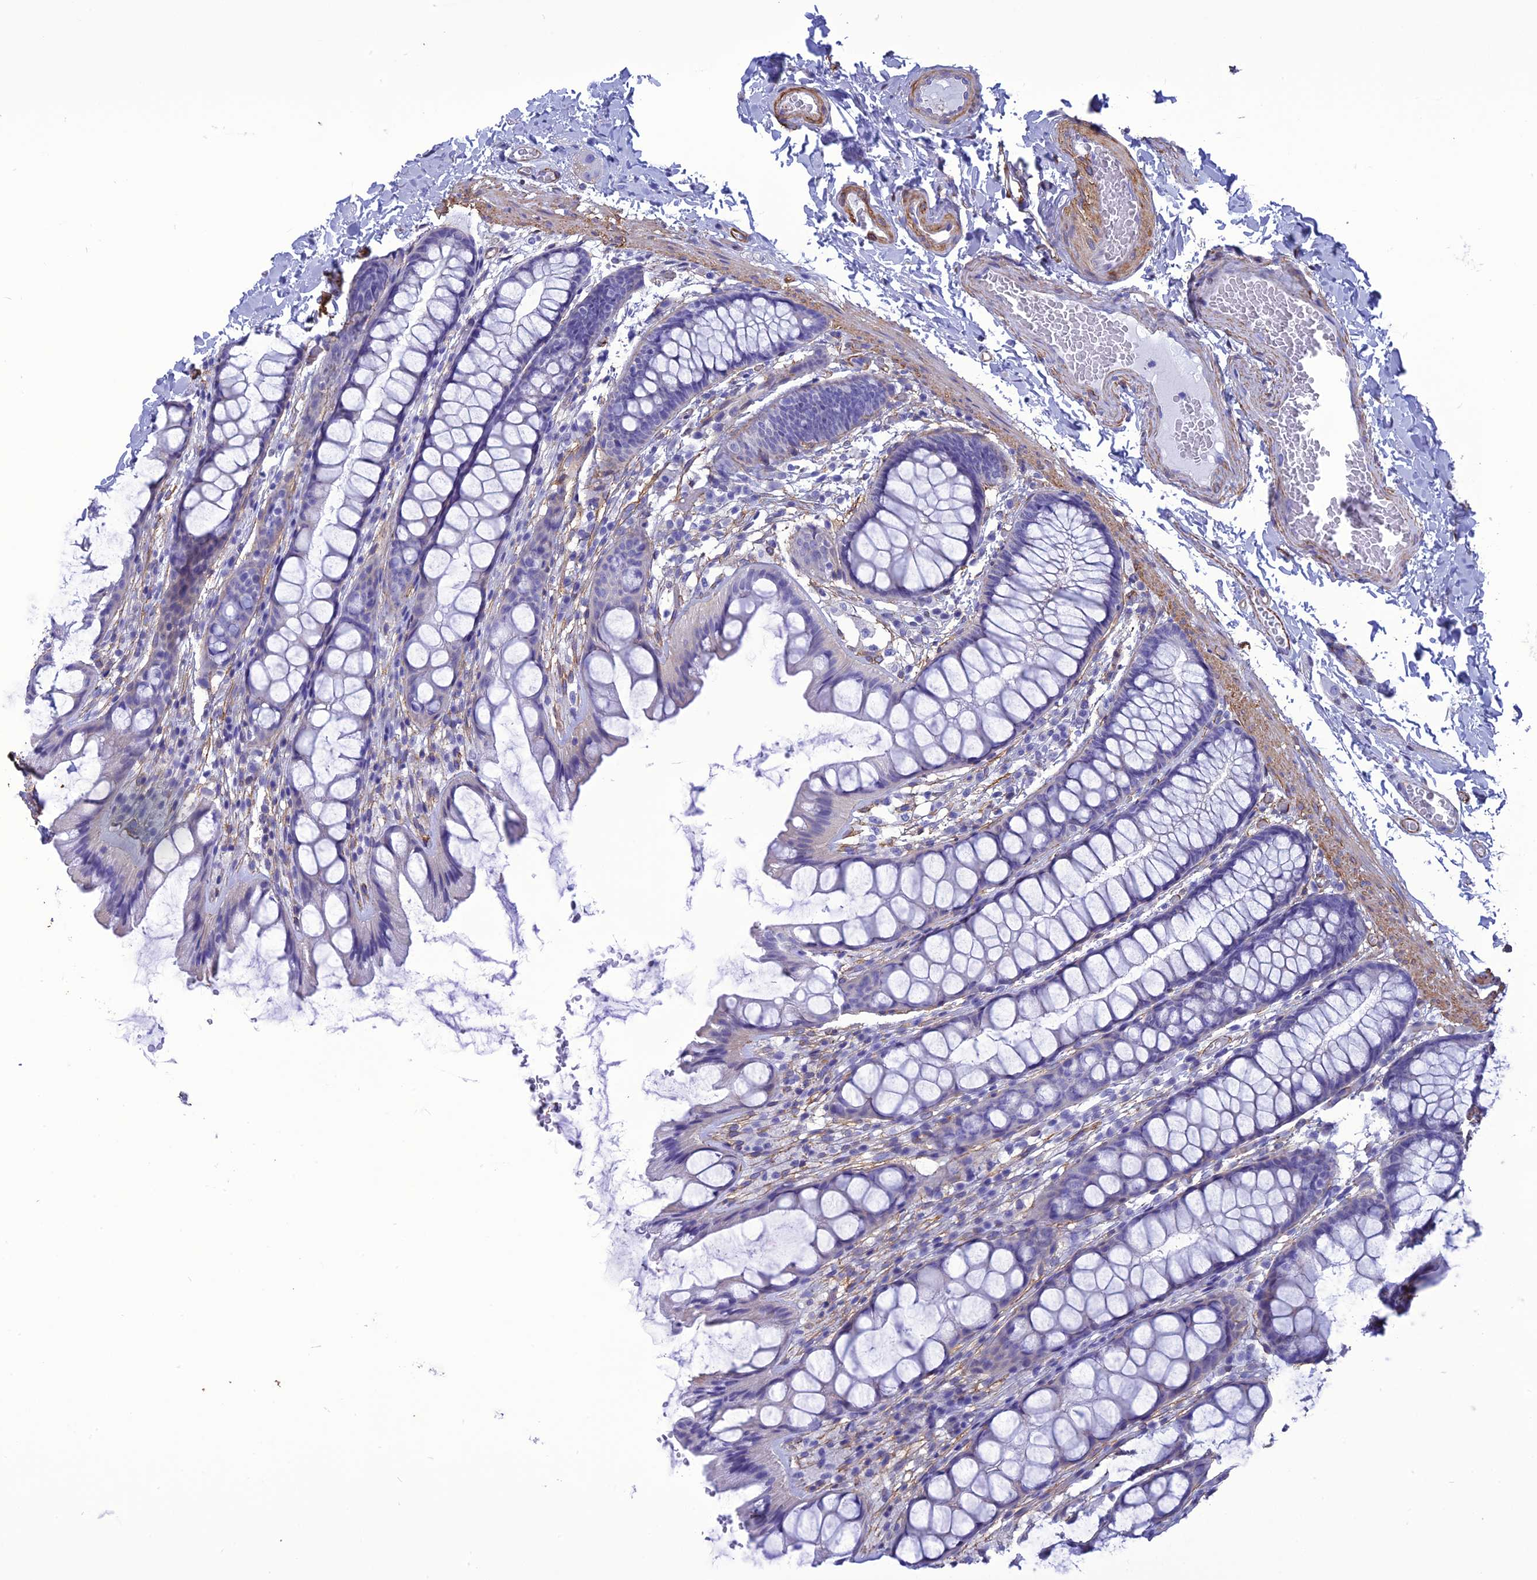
{"staining": {"intensity": "negative", "quantity": "none", "location": "none"}, "tissue": "colon", "cell_type": "Endothelial cells", "image_type": "normal", "snomed": [{"axis": "morphology", "description": "Normal tissue, NOS"}, {"axis": "topography", "description": "Colon"}], "caption": "Image shows no protein staining in endothelial cells of benign colon.", "gene": "NKD1", "patient": {"sex": "male", "age": 47}}